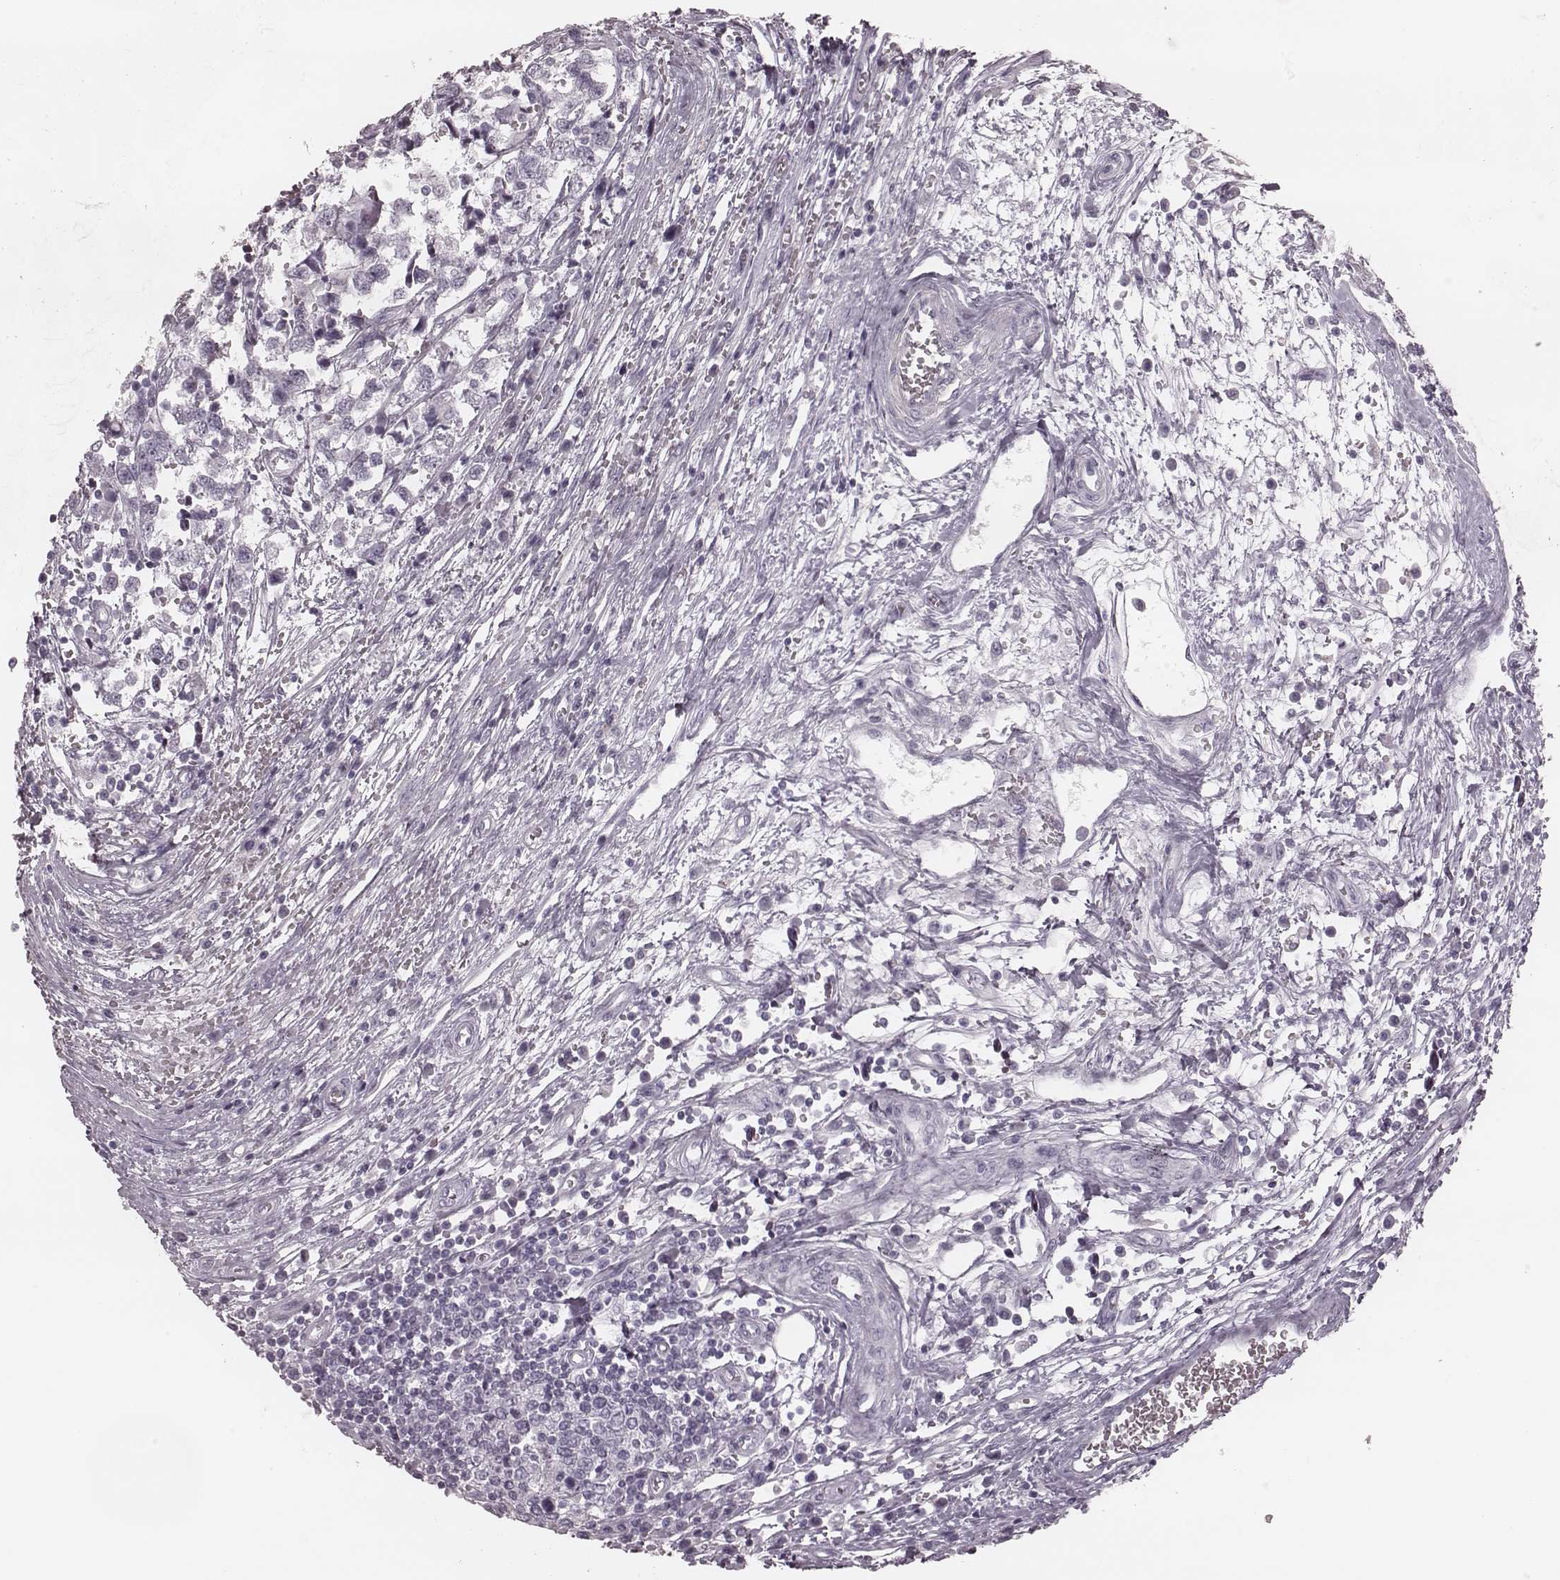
{"staining": {"intensity": "negative", "quantity": "none", "location": "none"}, "tissue": "testis cancer", "cell_type": "Tumor cells", "image_type": "cancer", "snomed": [{"axis": "morphology", "description": "Normal tissue, NOS"}, {"axis": "morphology", "description": "Seminoma, NOS"}, {"axis": "topography", "description": "Testis"}, {"axis": "topography", "description": "Epididymis"}], "caption": "Human testis cancer stained for a protein using immunohistochemistry demonstrates no expression in tumor cells.", "gene": "KRT74", "patient": {"sex": "male", "age": 34}}